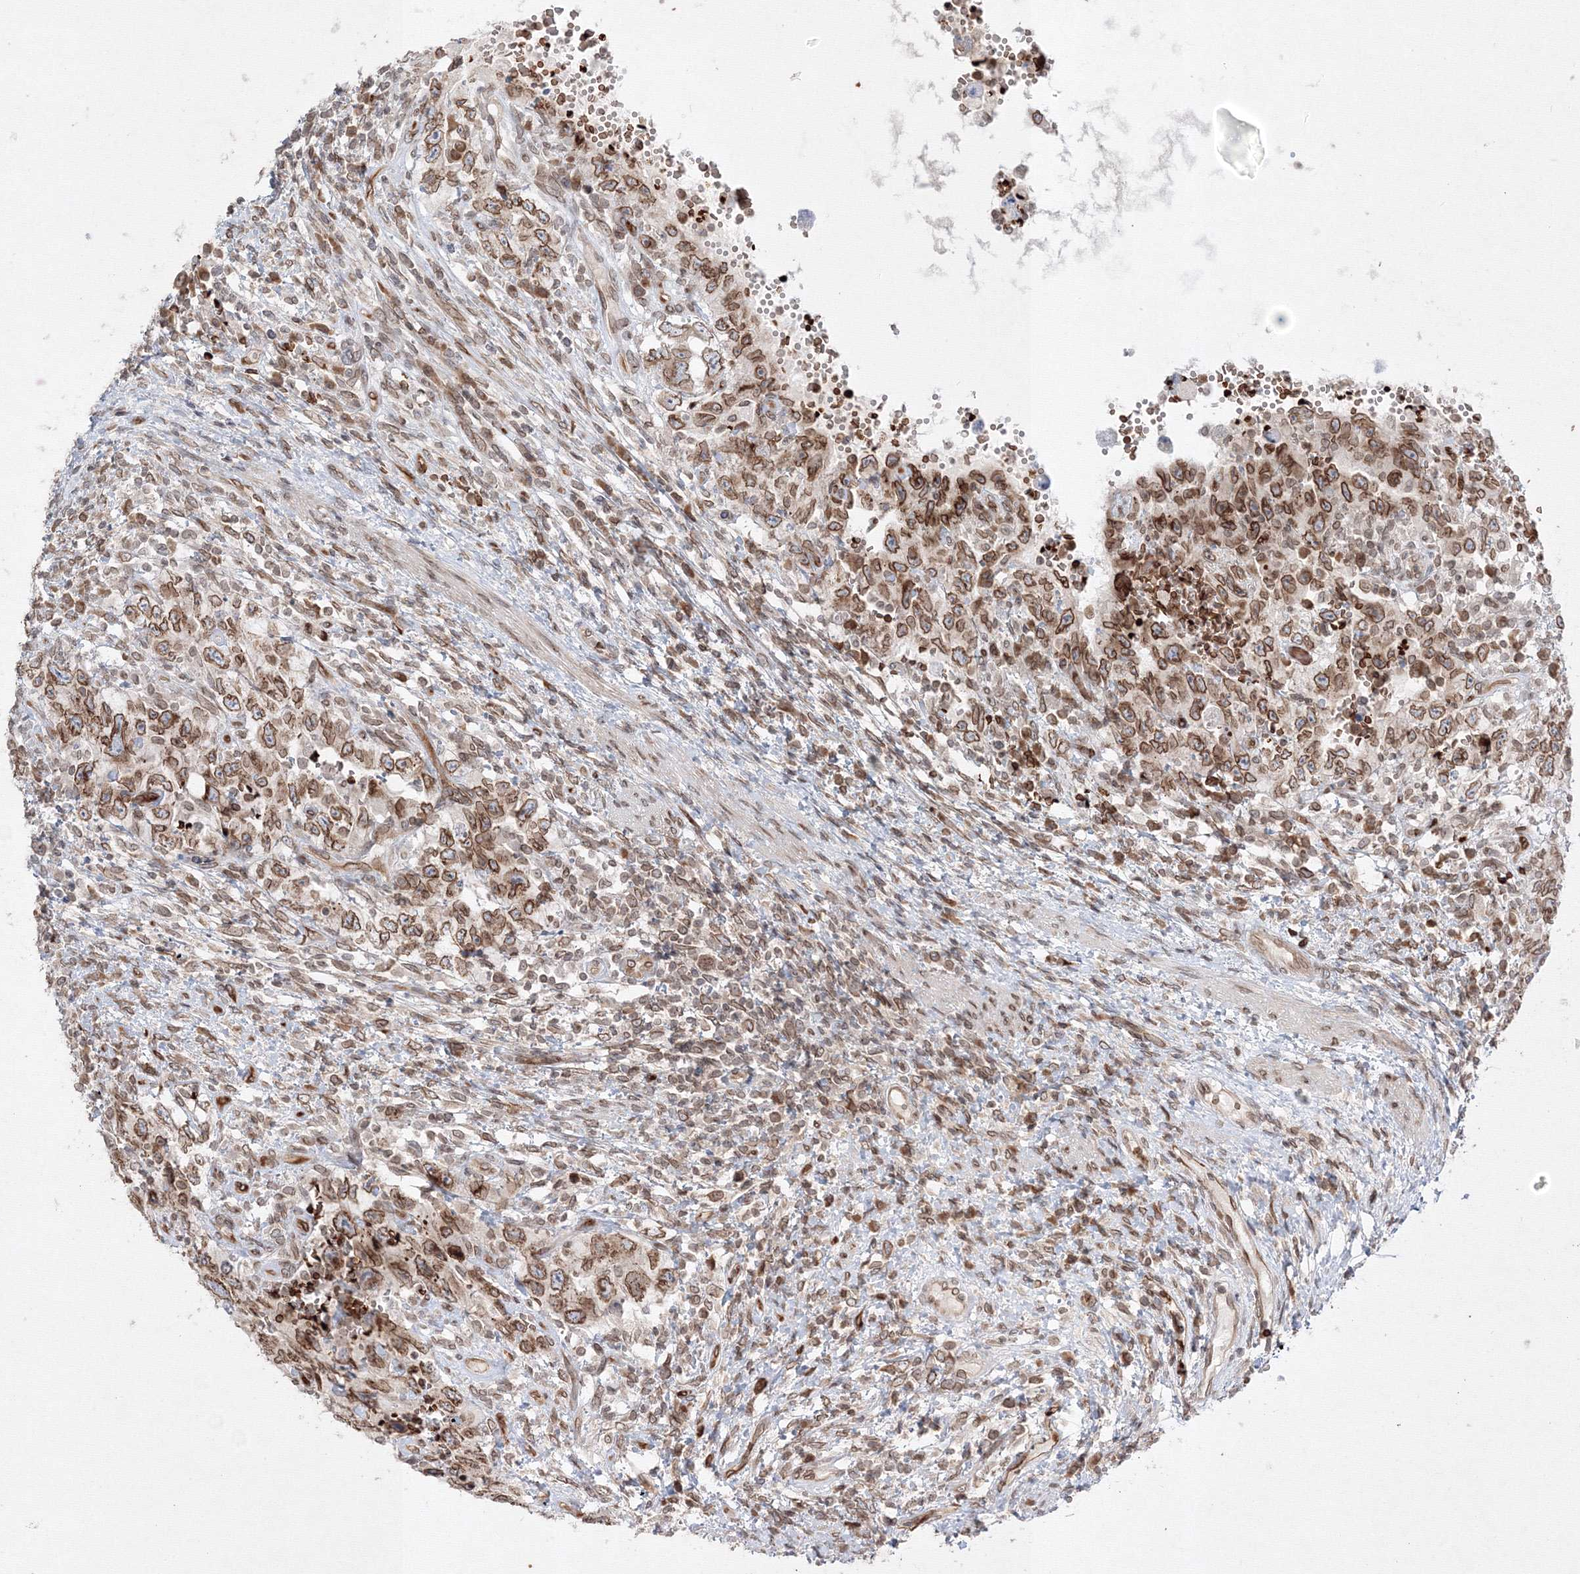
{"staining": {"intensity": "moderate", "quantity": ">75%", "location": "cytoplasmic/membranous,nuclear"}, "tissue": "testis cancer", "cell_type": "Tumor cells", "image_type": "cancer", "snomed": [{"axis": "morphology", "description": "Carcinoma, Embryonal, NOS"}, {"axis": "topography", "description": "Testis"}], "caption": "There is medium levels of moderate cytoplasmic/membranous and nuclear staining in tumor cells of embryonal carcinoma (testis), as demonstrated by immunohistochemical staining (brown color).", "gene": "DNAJB2", "patient": {"sex": "male", "age": 26}}